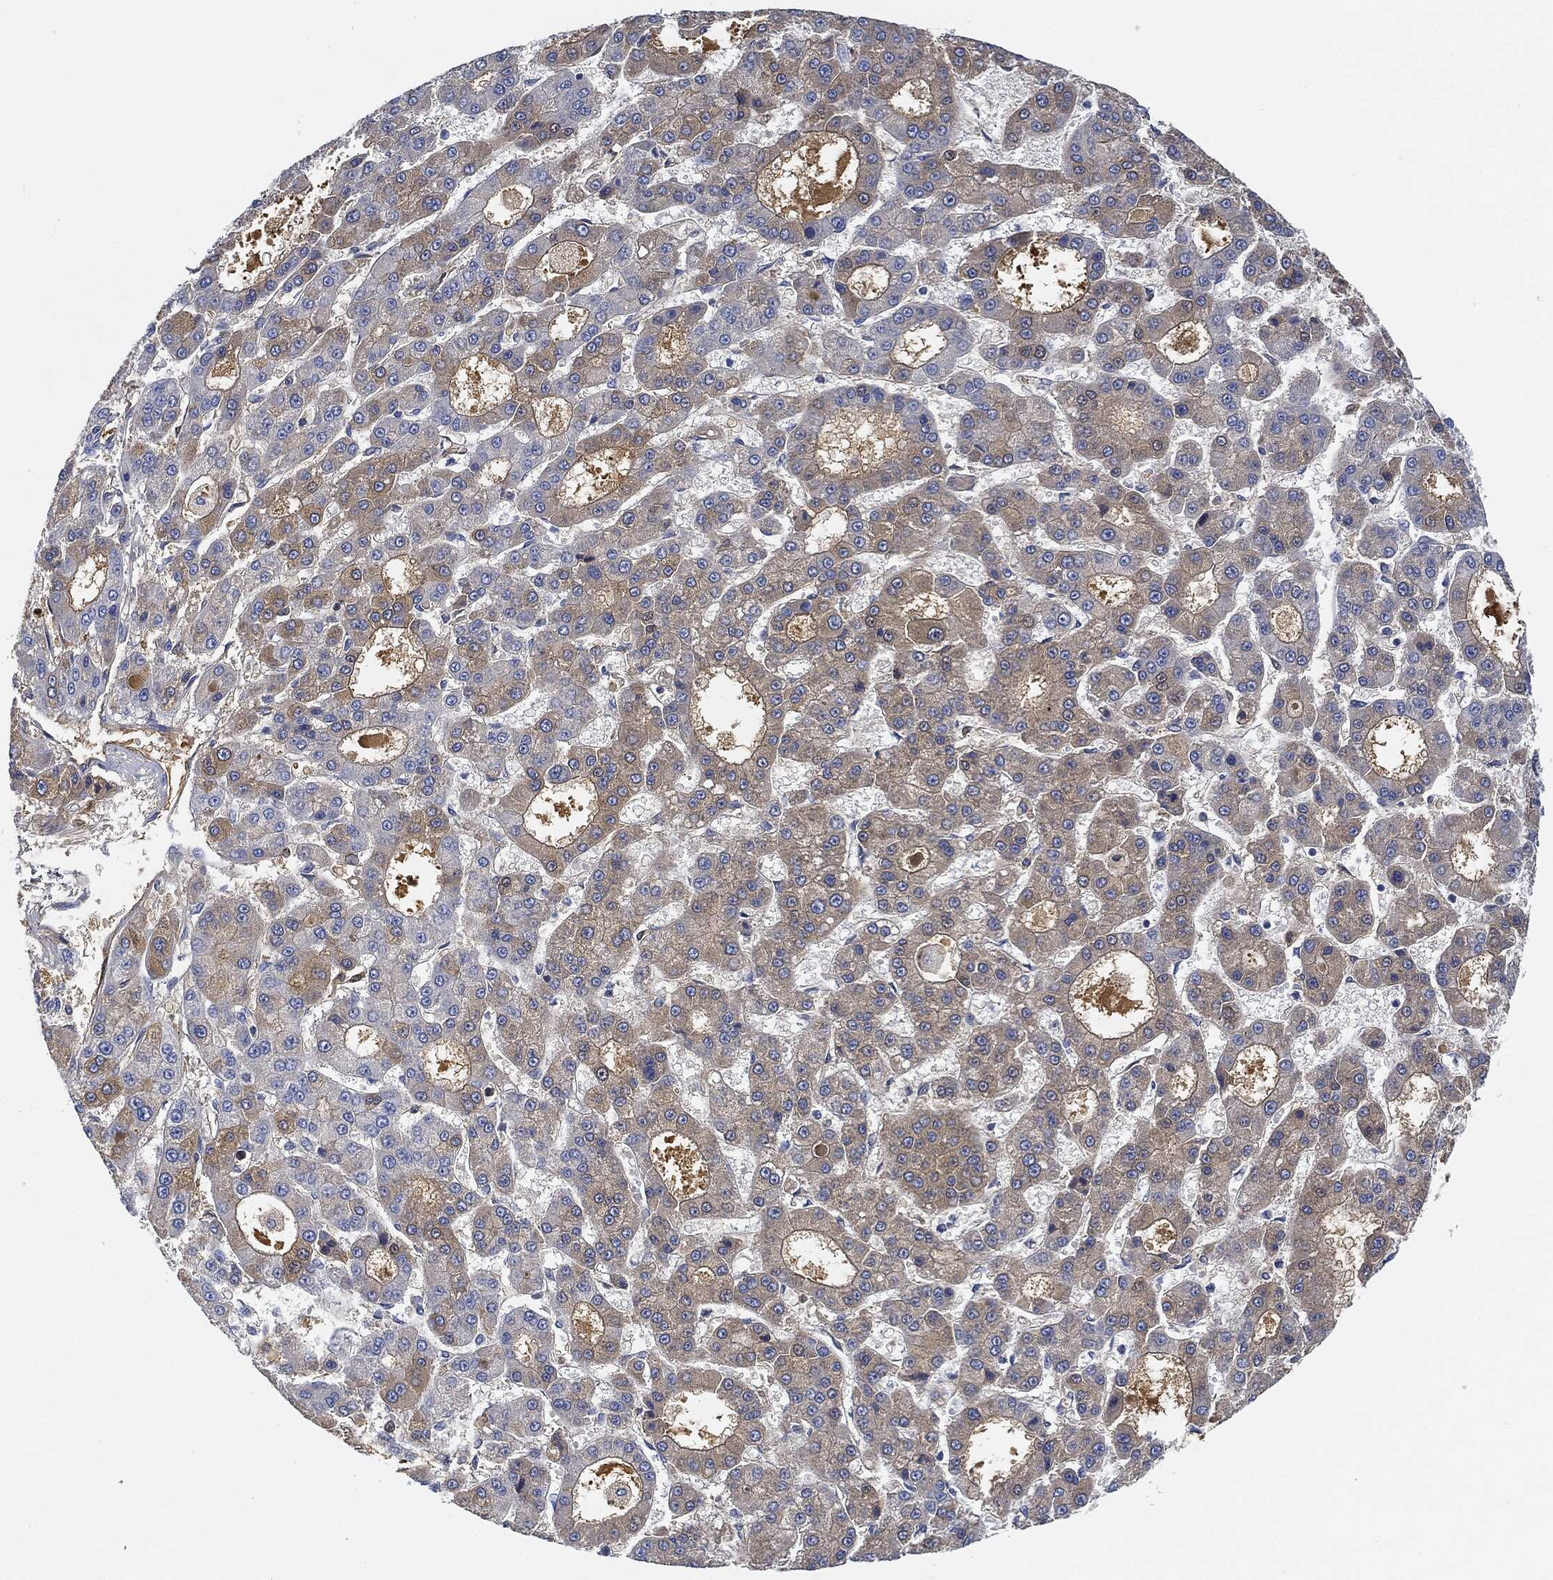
{"staining": {"intensity": "weak", "quantity": "<25%", "location": "cytoplasmic/membranous"}, "tissue": "liver cancer", "cell_type": "Tumor cells", "image_type": "cancer", "snomed": [{"axis": "morphology", "description": "Carcinoma, Hepatocellular, NOS"}, {"axis": "topography", "description": "Liver"}], "caption": "Micrograph shows no significant protein expression in tumor cells of liver cancer.", "gene": "IGLV6-57", "patient": {"sex": "male", "age": 70}}